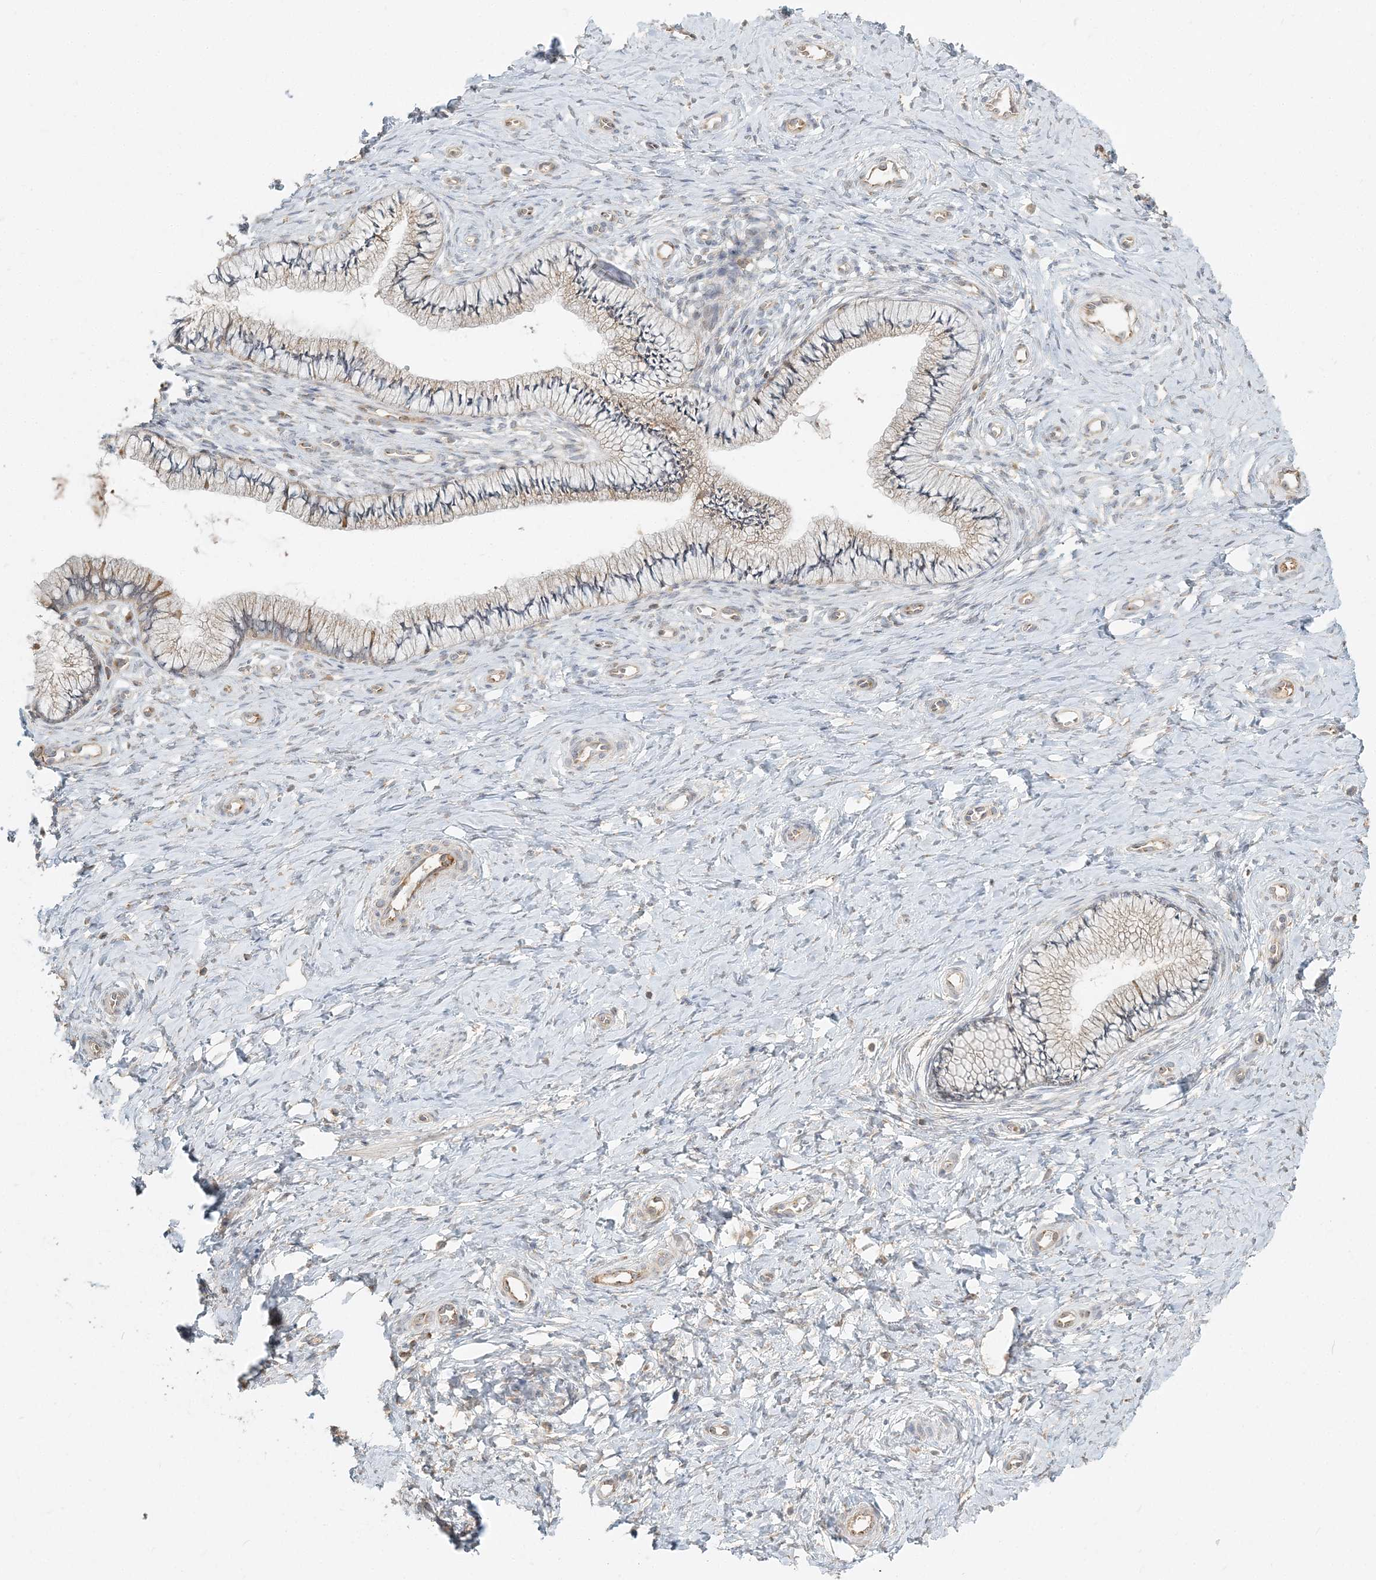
{"staining": {"intensity": "moderate", "quantity": "25%-75%", "location": "cytoplasmic/membranous"}, "tissue": "cervix", "cell_type": "Glandular cells", "image_type": "normal", "snomed": [{"axis": "morphology", "description": "Normal tissue, NOS"}, {"axis": "topography", "description": "Cervix"}], "caption": "Protein expression analysis of normal human cervix reveals moderate cytoplasmic/membranous positivity in about 25%-75% of glandular cells. The staining was performed using DAB to visualize the protein expression in brown, while the nuclei were stained in blue with hematoxylin (Magnification: 20x).", "gene": "AP1AR", "patient": {"sex": "female", "age": 36}}